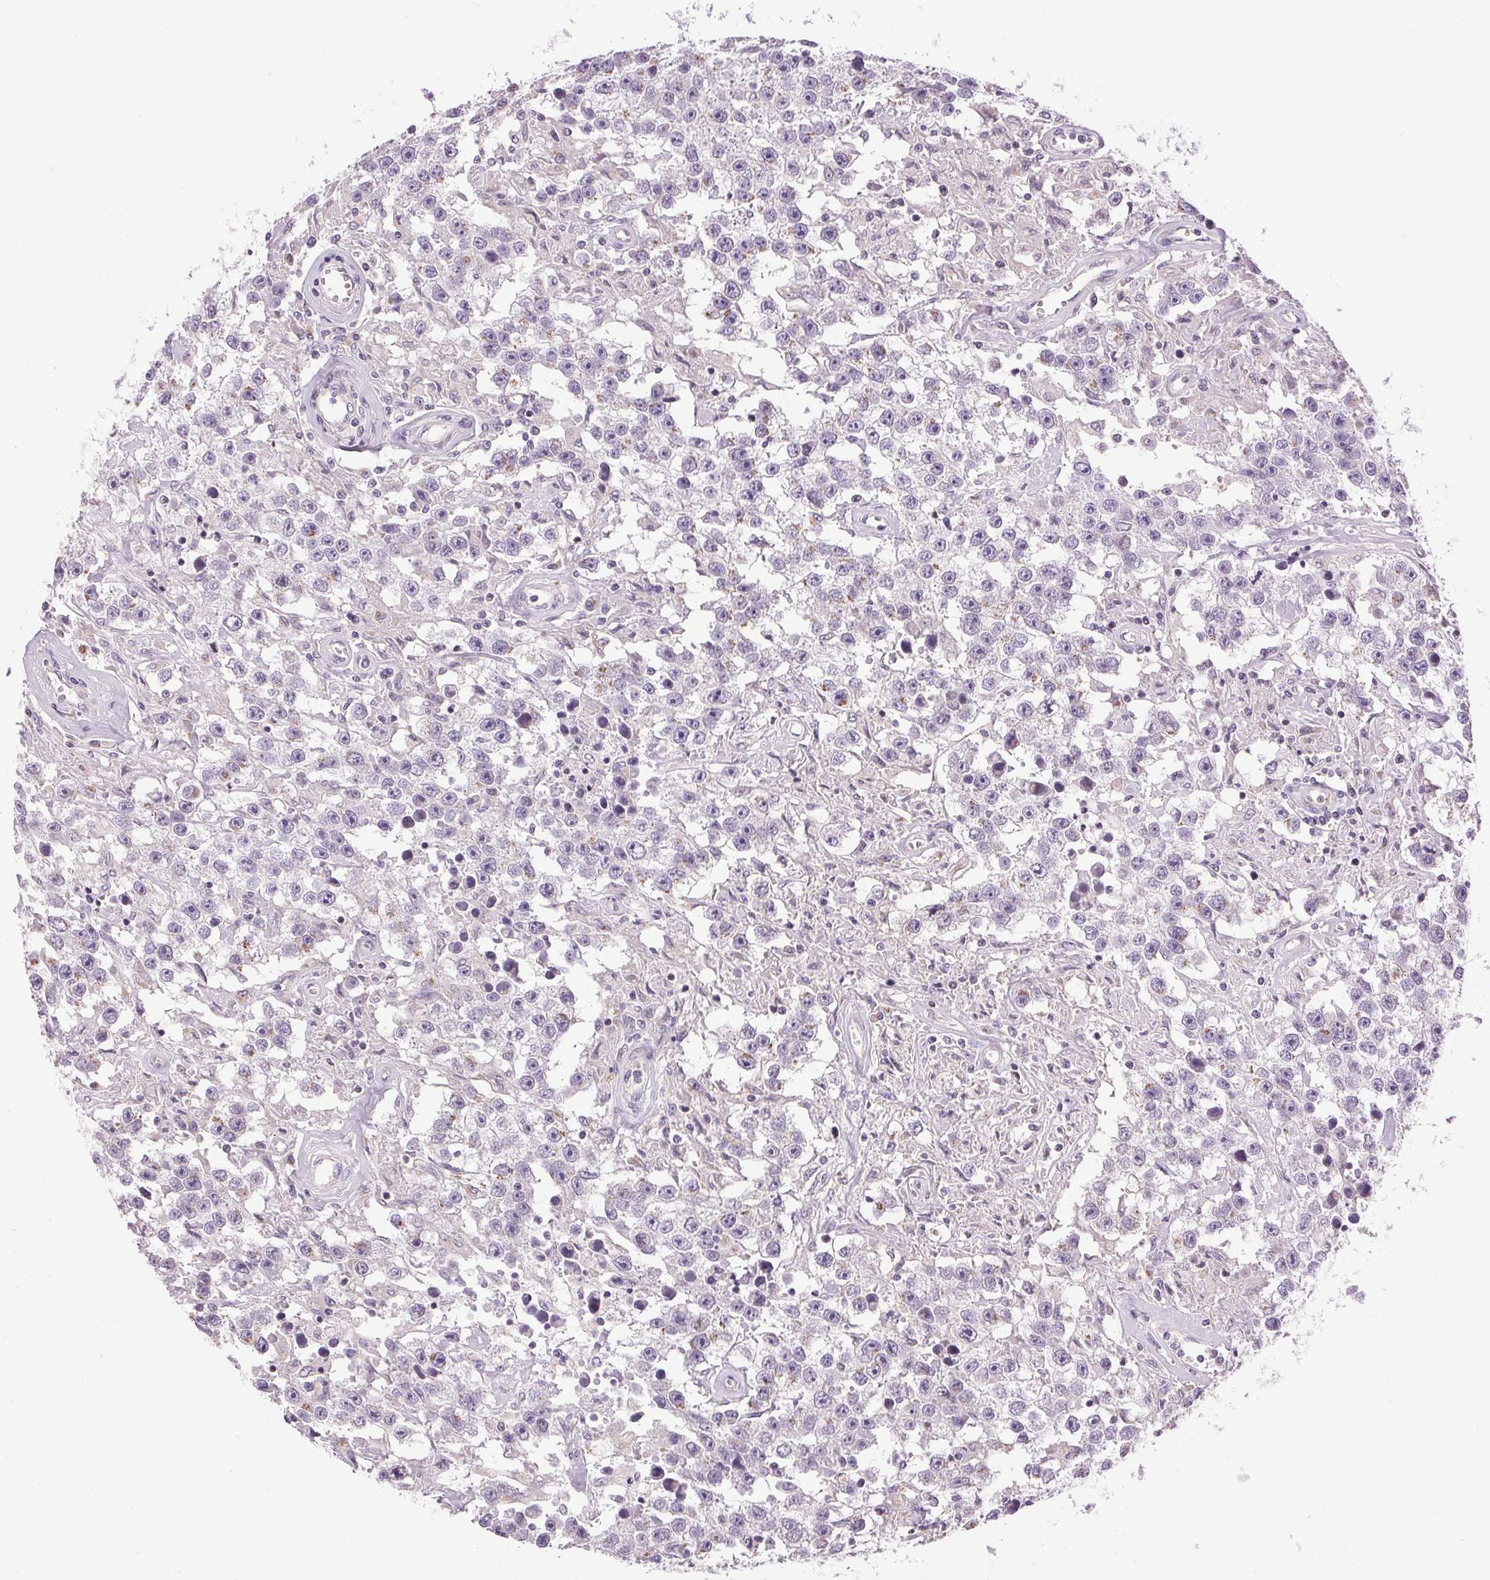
{"staining": {"intensity": "moderate", "quantity": "<25%", "location": "cytoplasmic/membranous"}, "tissue": "testis cancer", "cell_type": "Tumor cells", "image_type": "cancer", "snomed": [{"axis": "morphology", "description": "Seminoma, NOS"}, {"axis": "topography", "description": "Testis"}], "caption": "Immunohistochemical staining of human testis cancer (seminoma) reveals low levels of moderate cytoplasmic/membranous expression in approximately <25% of tumor cells.", "gene": "GOLPH3", "patient": {"sex": "male", "age": 43}}